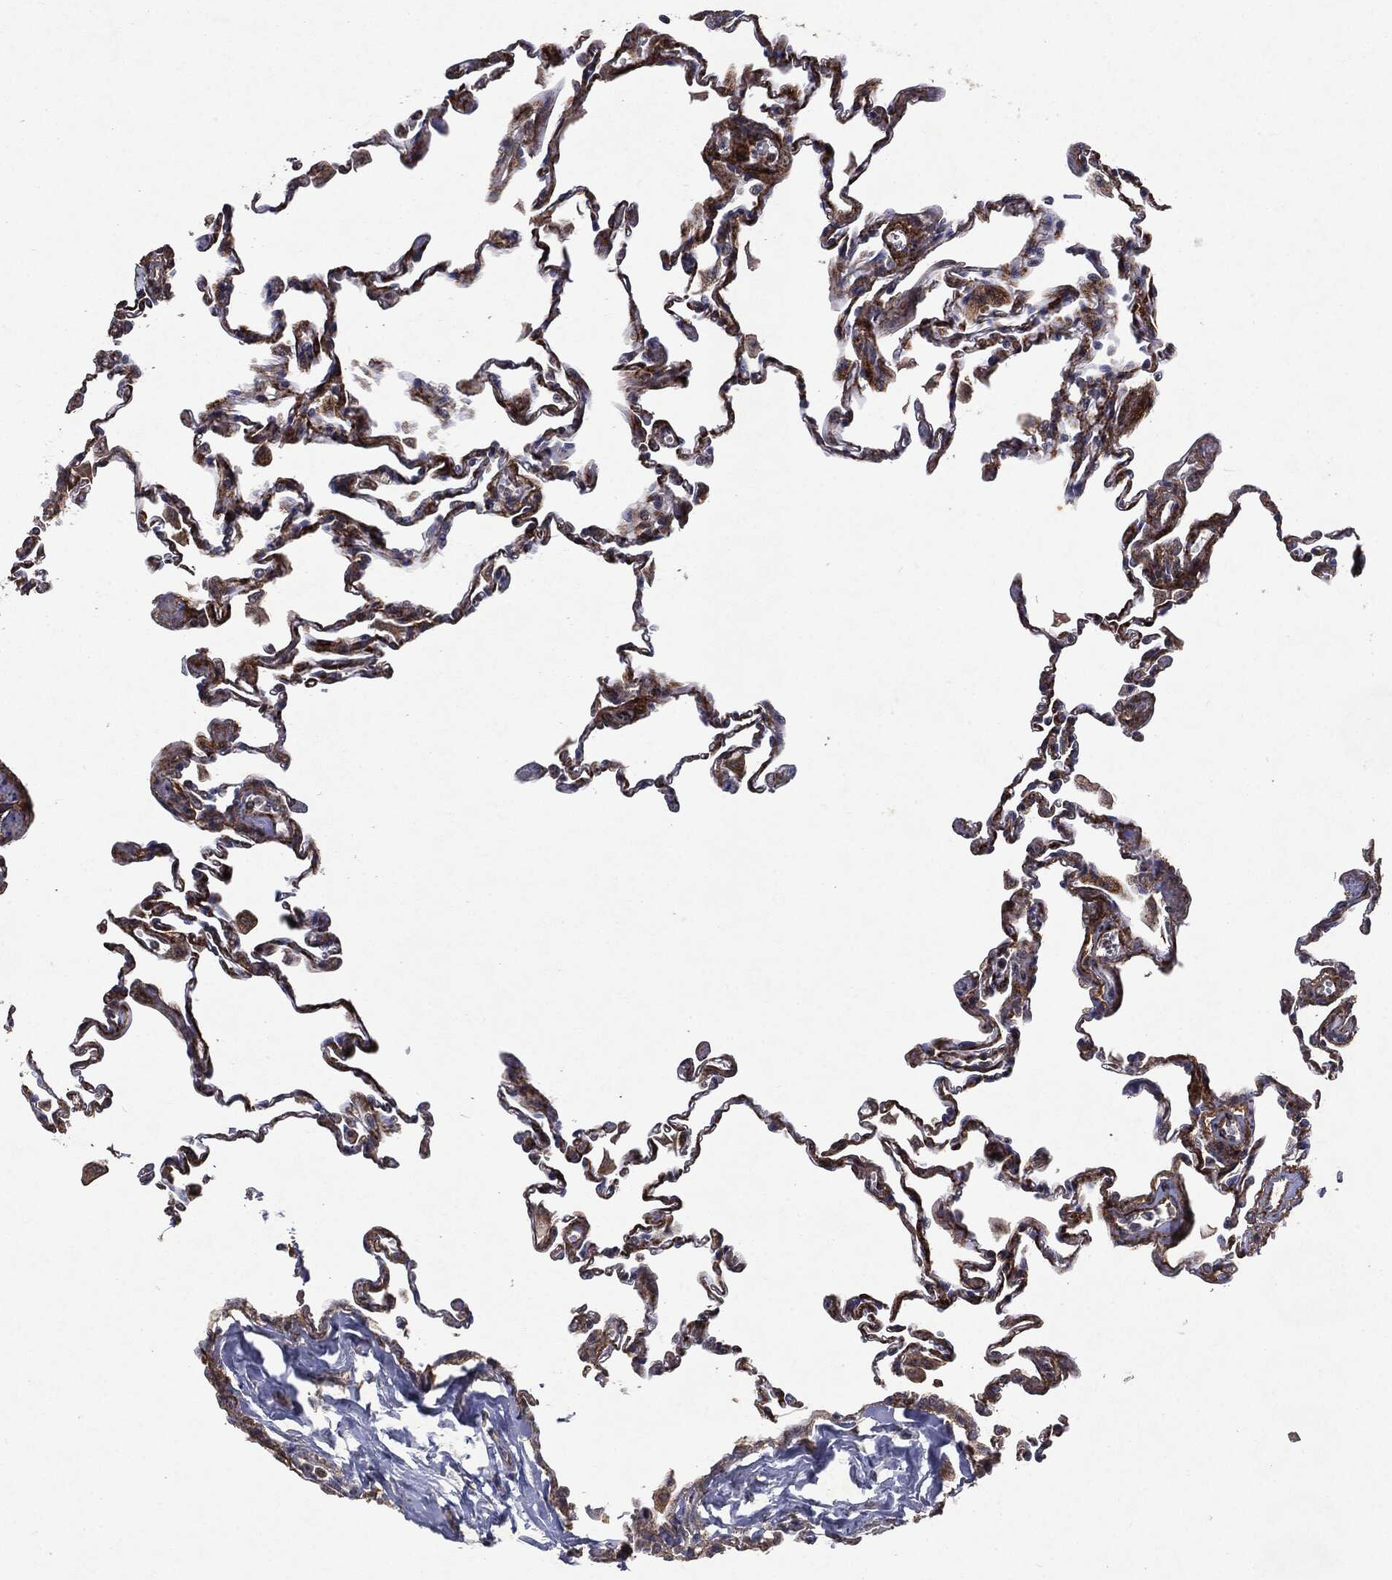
{"staining": {"intensity": "strong", "quantity": ">75%", "location": "cytoplasmic/membranous"}, "tissue": "lung", "cell_type": "Alveolar cells", "image_type": "normal", "snomed": [{"axis": "morphology", "description": "Normal tissue, NOS"}, {"axis": "topography", "description": "Lung"}], "caption": "Lung was stained to show a protein in brown. There is high levels of strong cytoplasmic/membranous staining in approximately >75% of alveolar cells.", "gene": "PTEN", "patient": {"sex": "female", "age": 57}}